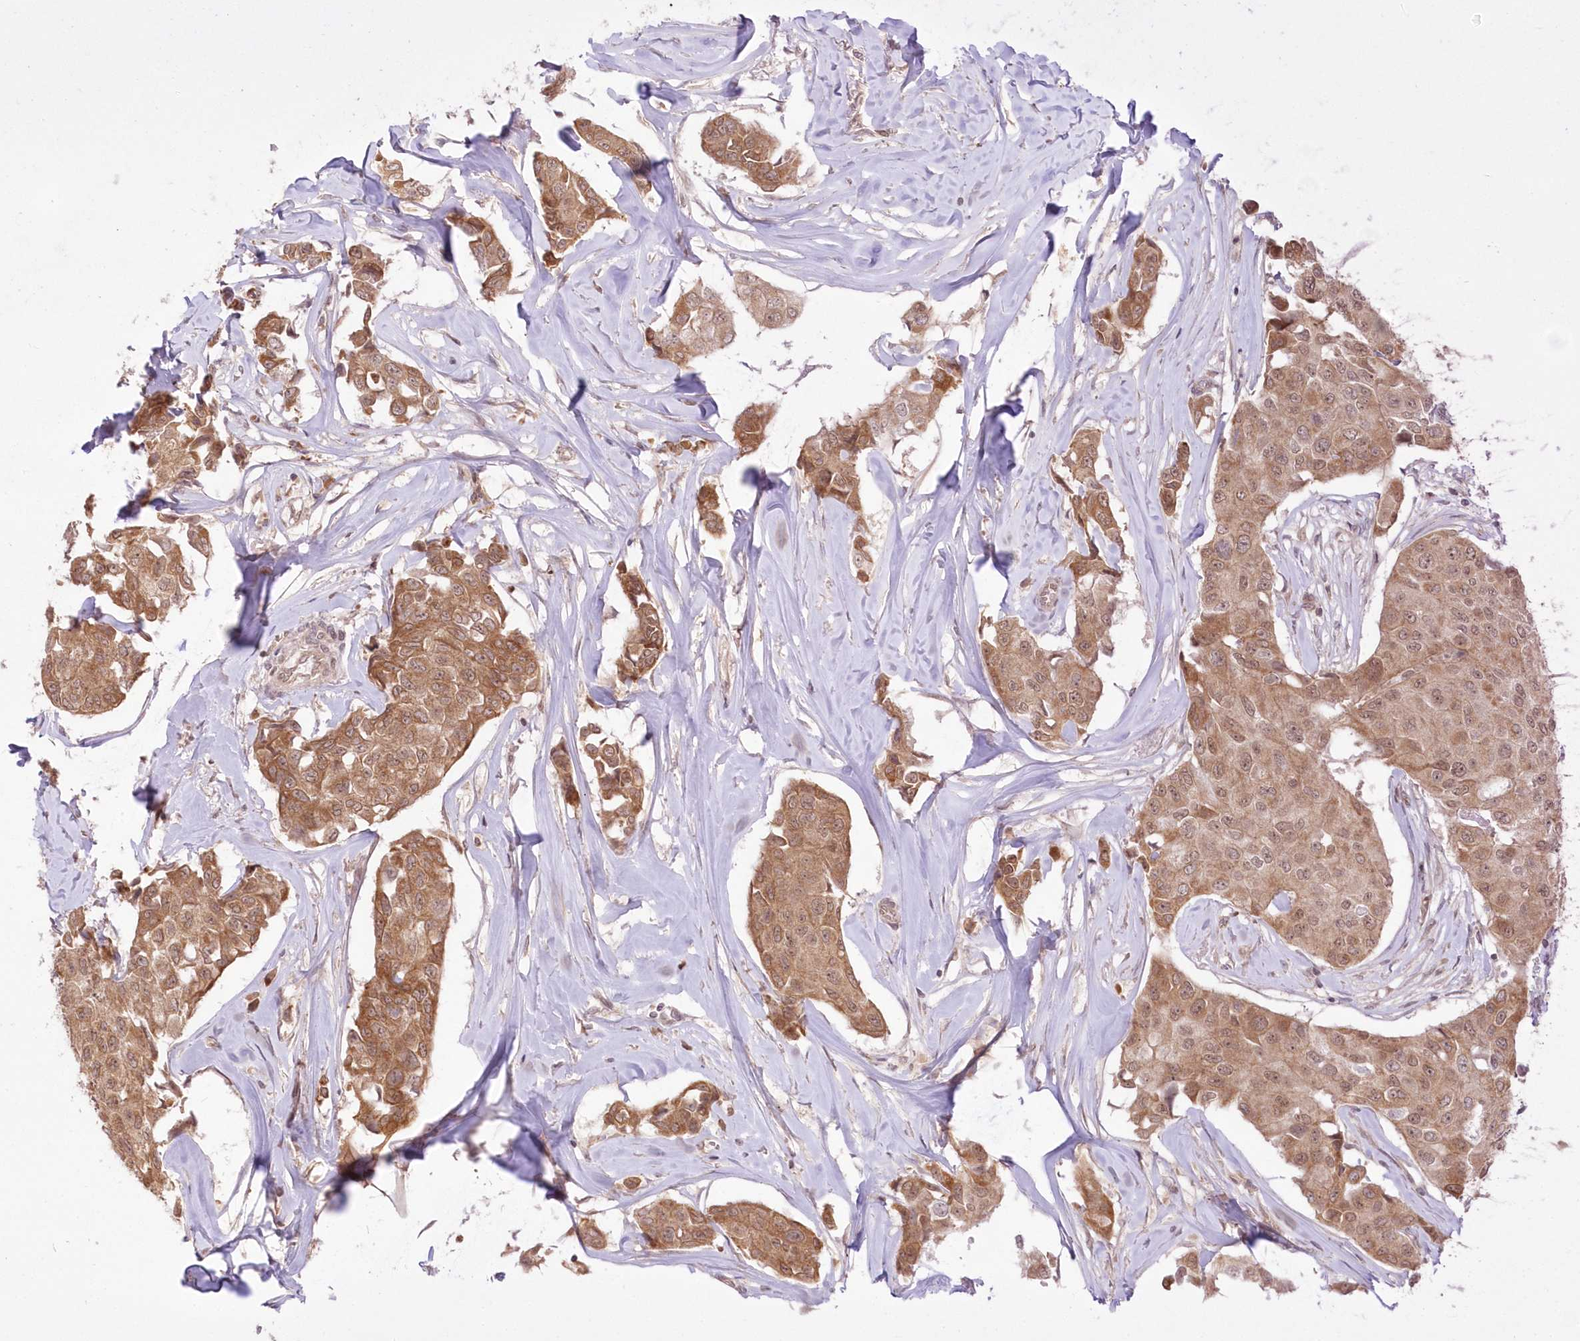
{"staining": {"intensity": "moderate", "quantity": ">75%", "location": "cytoplasmic/membranous,nuclear"}, "tissue": "breast cancer", "cell_type": "Tumor cells", "image_type": "cancer", "snomed": [{"axis": "morphology", "description": "Duct carcinoma"}, {"axis": "topography", "description": "Breast"}], "caption": "Protein expression analysis of human breast invasive ductal carcinoma reveals moderate cytoplasmic/membranous and nuclear positivity in approximately >75% of tumor cells. (IHC, brightfield microscopy, high magnification).", "gene": "MTMR3", "patient": {"sex": "female", "age": 80}}